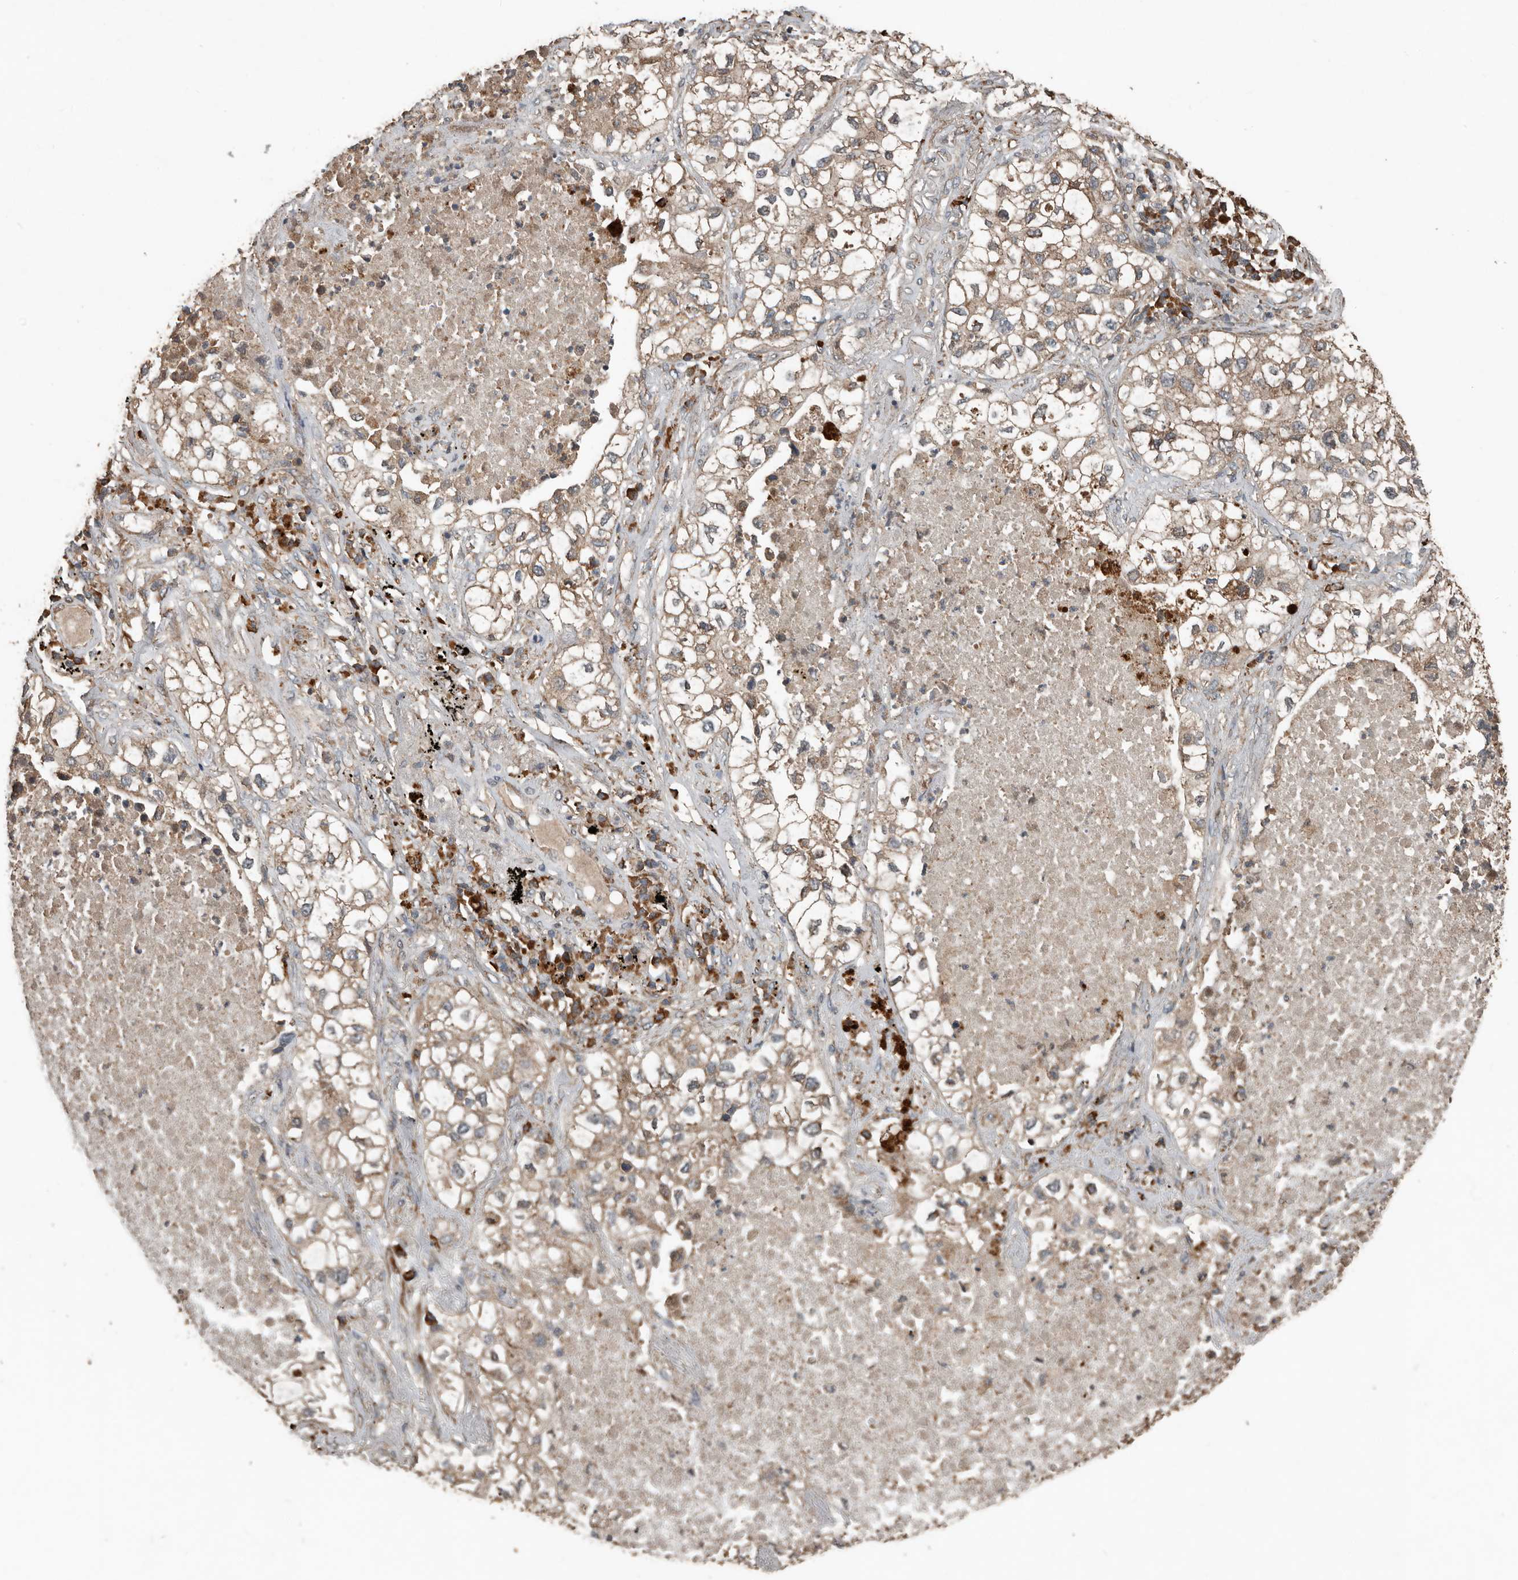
{"staining": {"intensity": "weak", "quantity": ">75%", "location": "cytoplasmic/membranous"}, "tissue": "lung cancer", "cell_type": "Tumor cells", "image_type": "cancer", "snomed": [{"axis": "morphology", "description": "Adenocarcinoma, NOS"}, {"axis": "topography", "description": "Lung"}], "caption": "Protein expression by immunohistochemistry reveals weak cytoplasmic/membranous expression in about >75% of tumor cells in adenocarcinoma (lung).", "gene": "RNF207", "patient": {"sex": "male", "age": 63}}